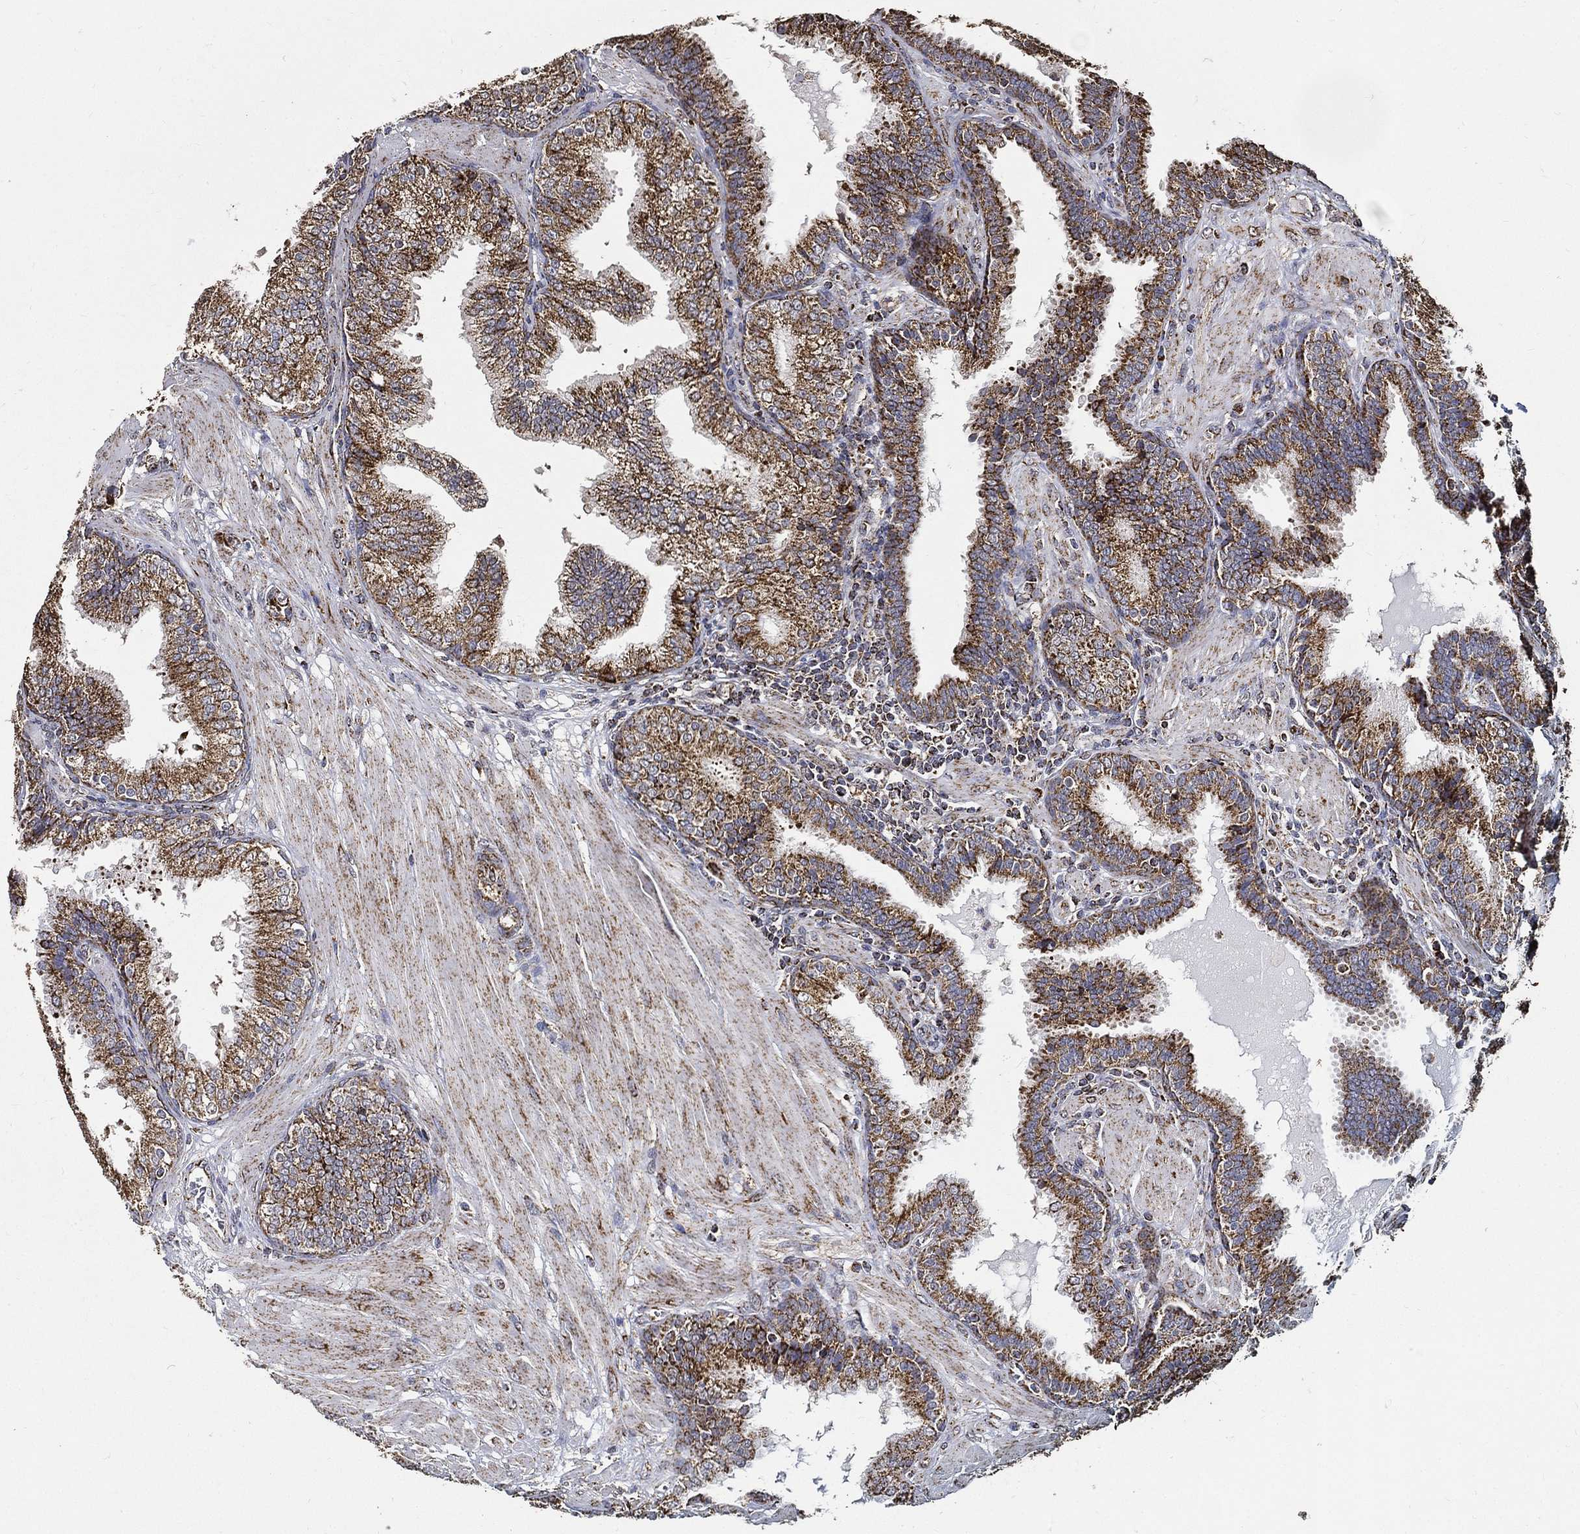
{"staining": {"intensity": "strong", "quantity": ">75%", "location": "cytoplasmic/membranous"}, "tissue": "prostate cancer", "cell_type": "Tumor cells", "image_type": "cancer", "snomed": [{"axis": "morphology", "description": "Adenocarcinoma, NOS"}, {"axis": "topography", "description": "Prostate"}], "caption": "Prostate cancer (adenocarcinoma) stained with a protein marker reveals strong staining in tumor cells.", "gene": "NDUFAB1", "patient": {"sex": "male", "age": 57}}